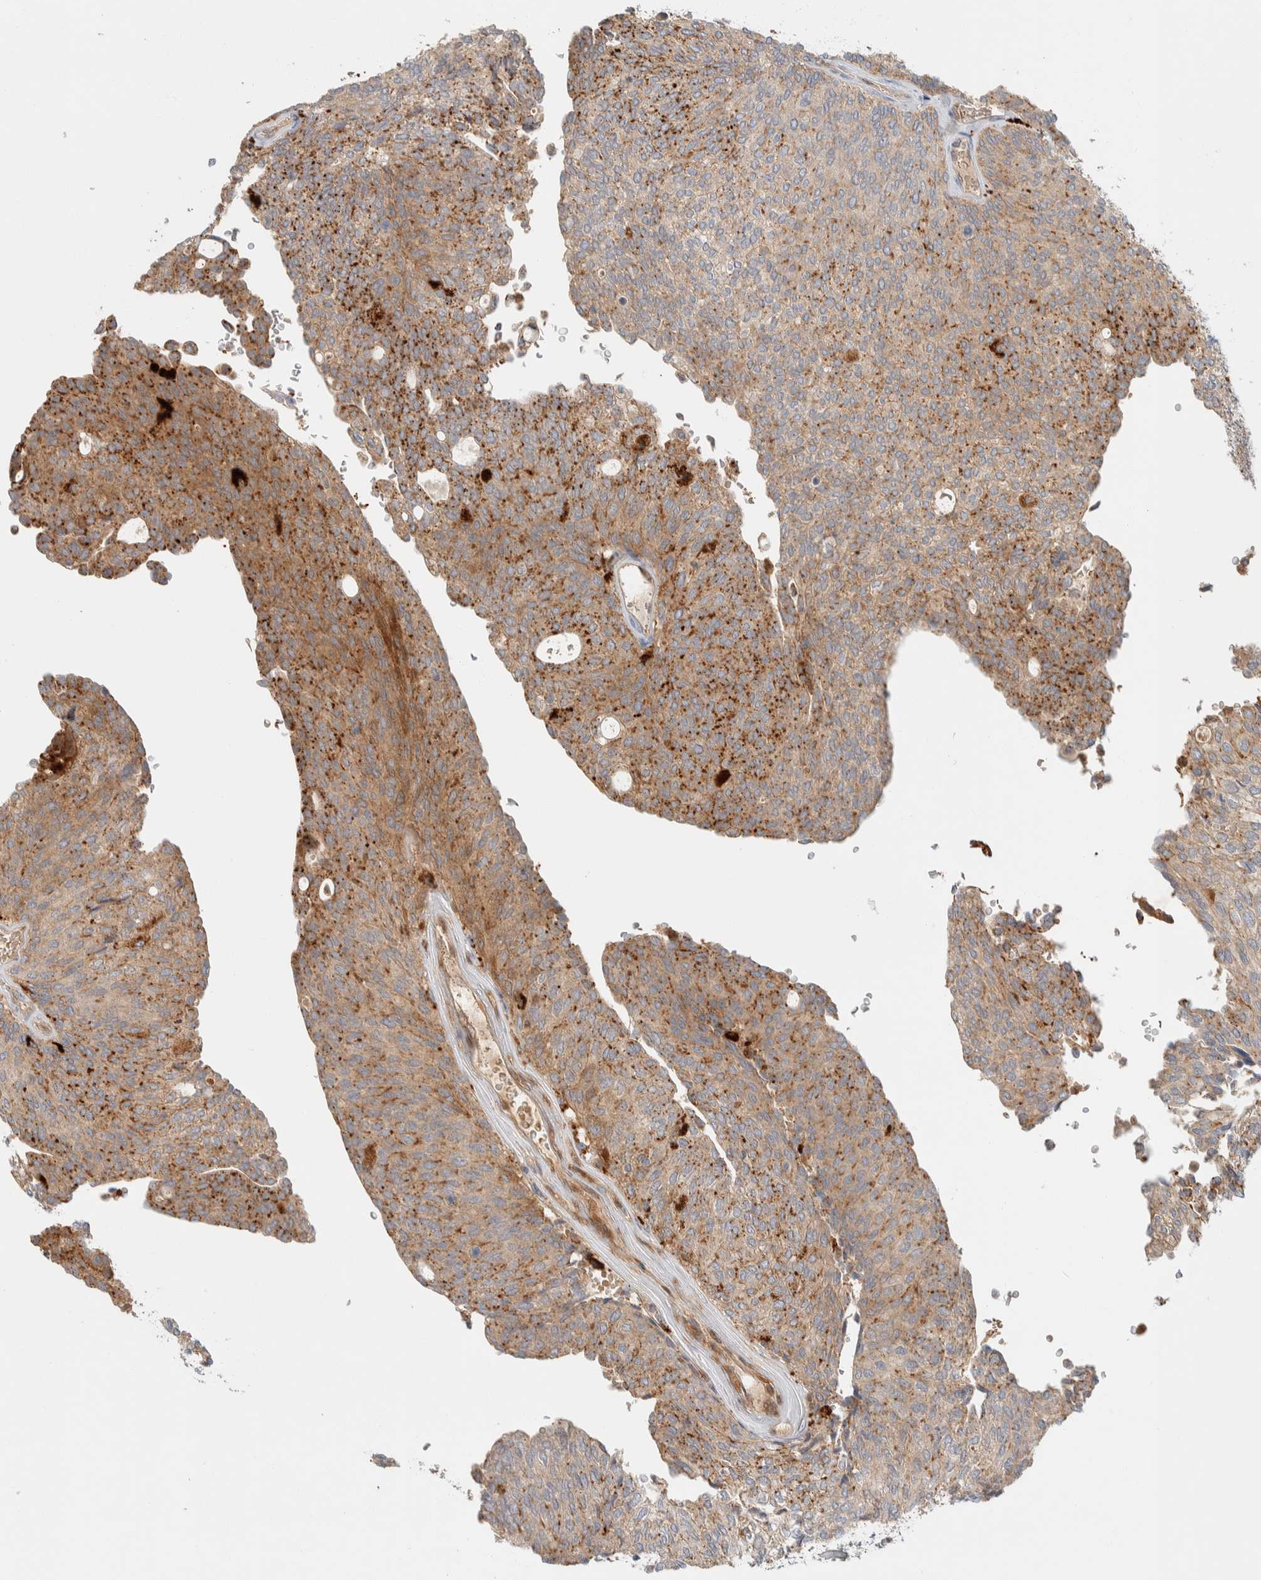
{"staining": {"intensity": "moderate", "quantity": "25%-75%", "location": "cytoplasmic/membranous"}, "tissue": "urothelial cancer", "cell_type": "Tumor cells", "image_type": "cancer", "snomed": [{"axis": "morphology", "description": "Urothelial carcinoma, Low grade"}, {"axis": "topography", "description": "Urinary bladder"}], "caption": "Protein staining shows moderate cytoplasmic/membranous expression in approximately 25%-75% of tumor cells in urothelial cancer.", "gene": "GCLM", "patient": {"sex": "female", "age": 79}}